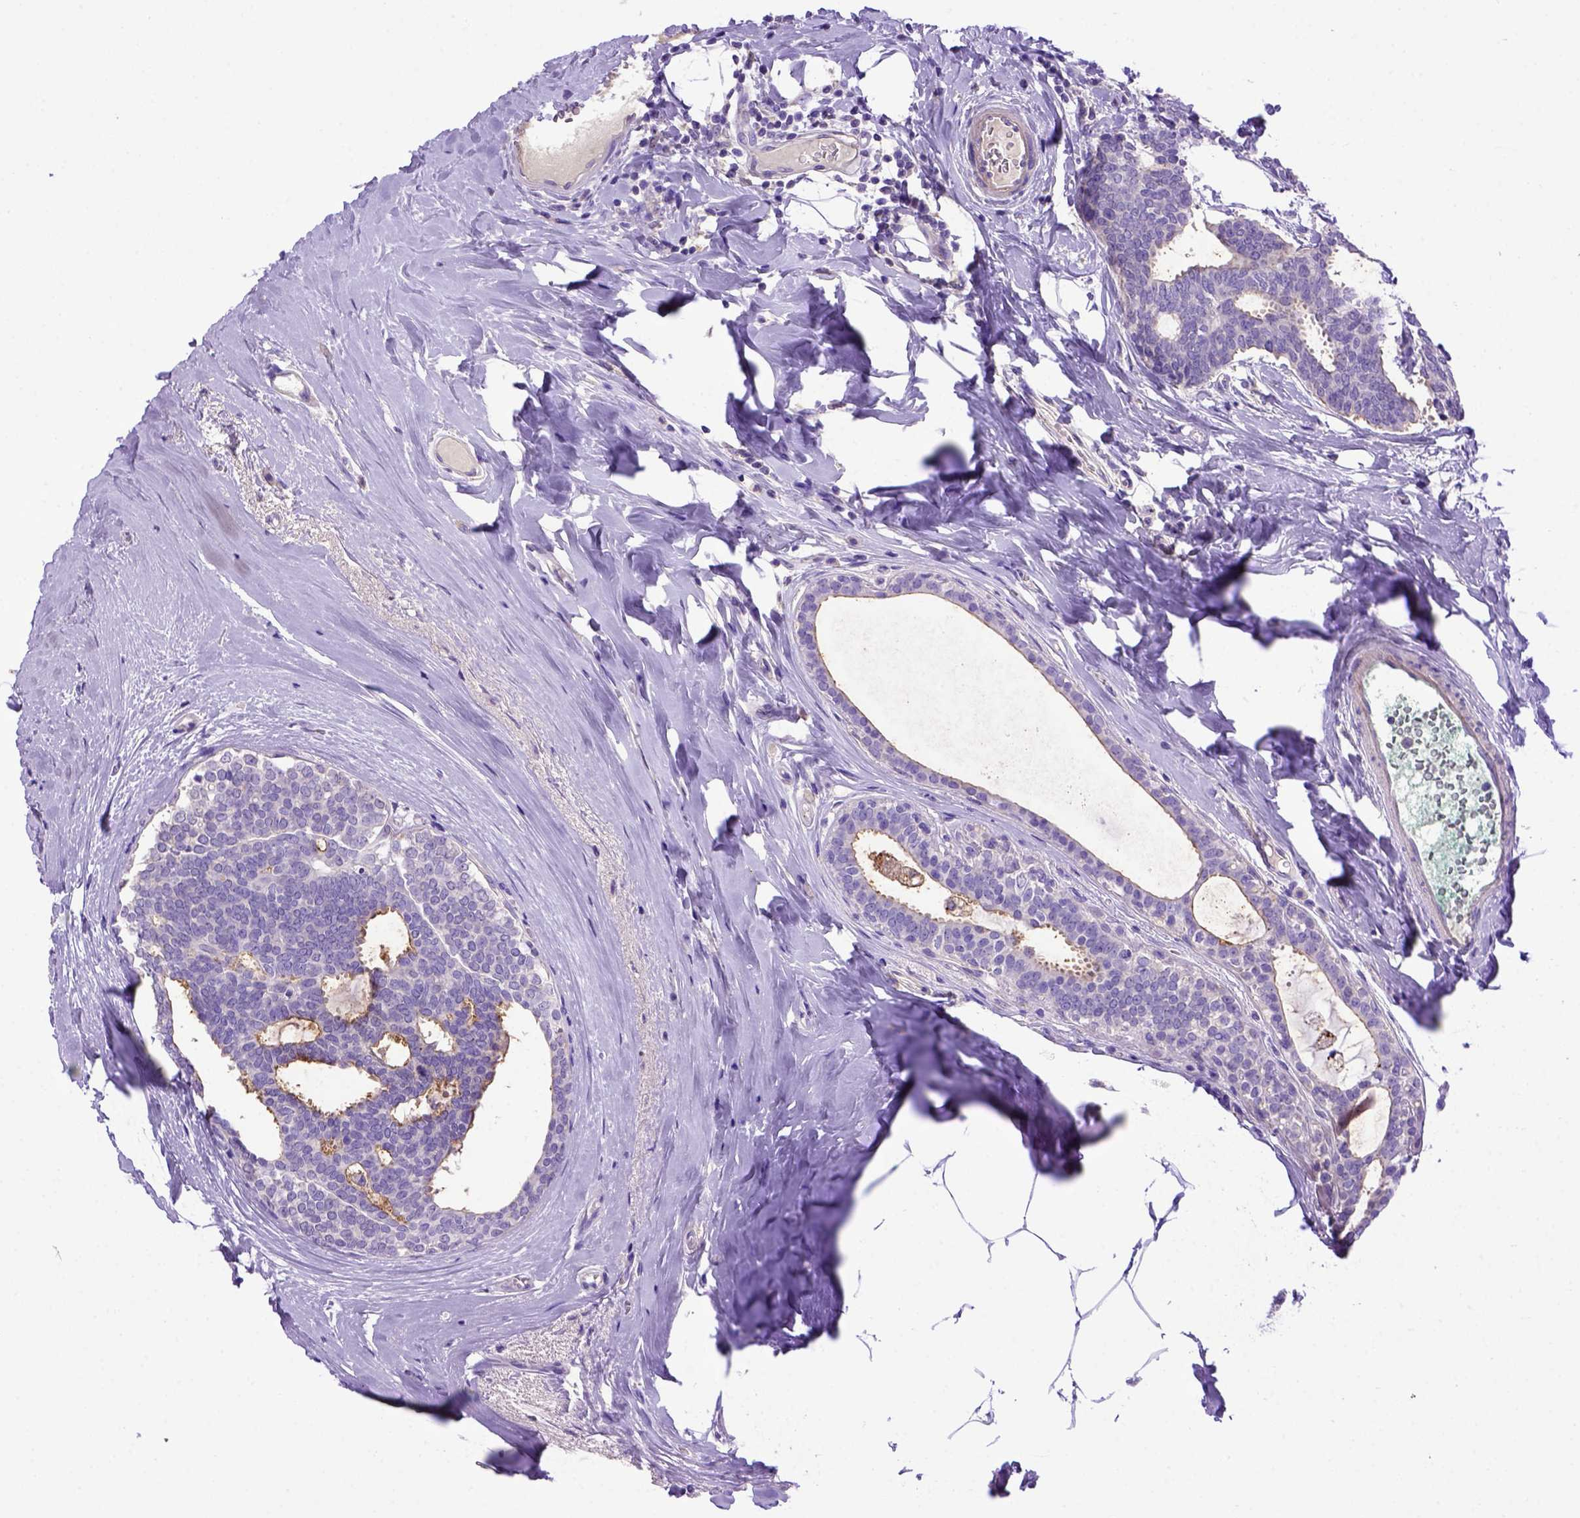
{"staining": {"intensity": "negative", "quantity": "none", "location": "none"}, "tissue": "breast cancer", "cell_type": "Tumor cells", "image_type": "cancer", "snomed": [{"axis": "morphology", "description": "Intraductal carcinoma, in situ"}, {"axis": "morphology", "description": "Duct carcinoma"}, {"axis": "morphology", "description": "Lobular carcinoma, in situ"}, {"axis": "topography", "description": "Breast"}], "caption": "The immunohistochemistry (IHC) micrograph has no significant expression in tumor cells of breast cancer (infiltrating ductal carcinoma) tissue.", "gene": "ADAM12", "patient": {"sex": "female", "age": 44}}